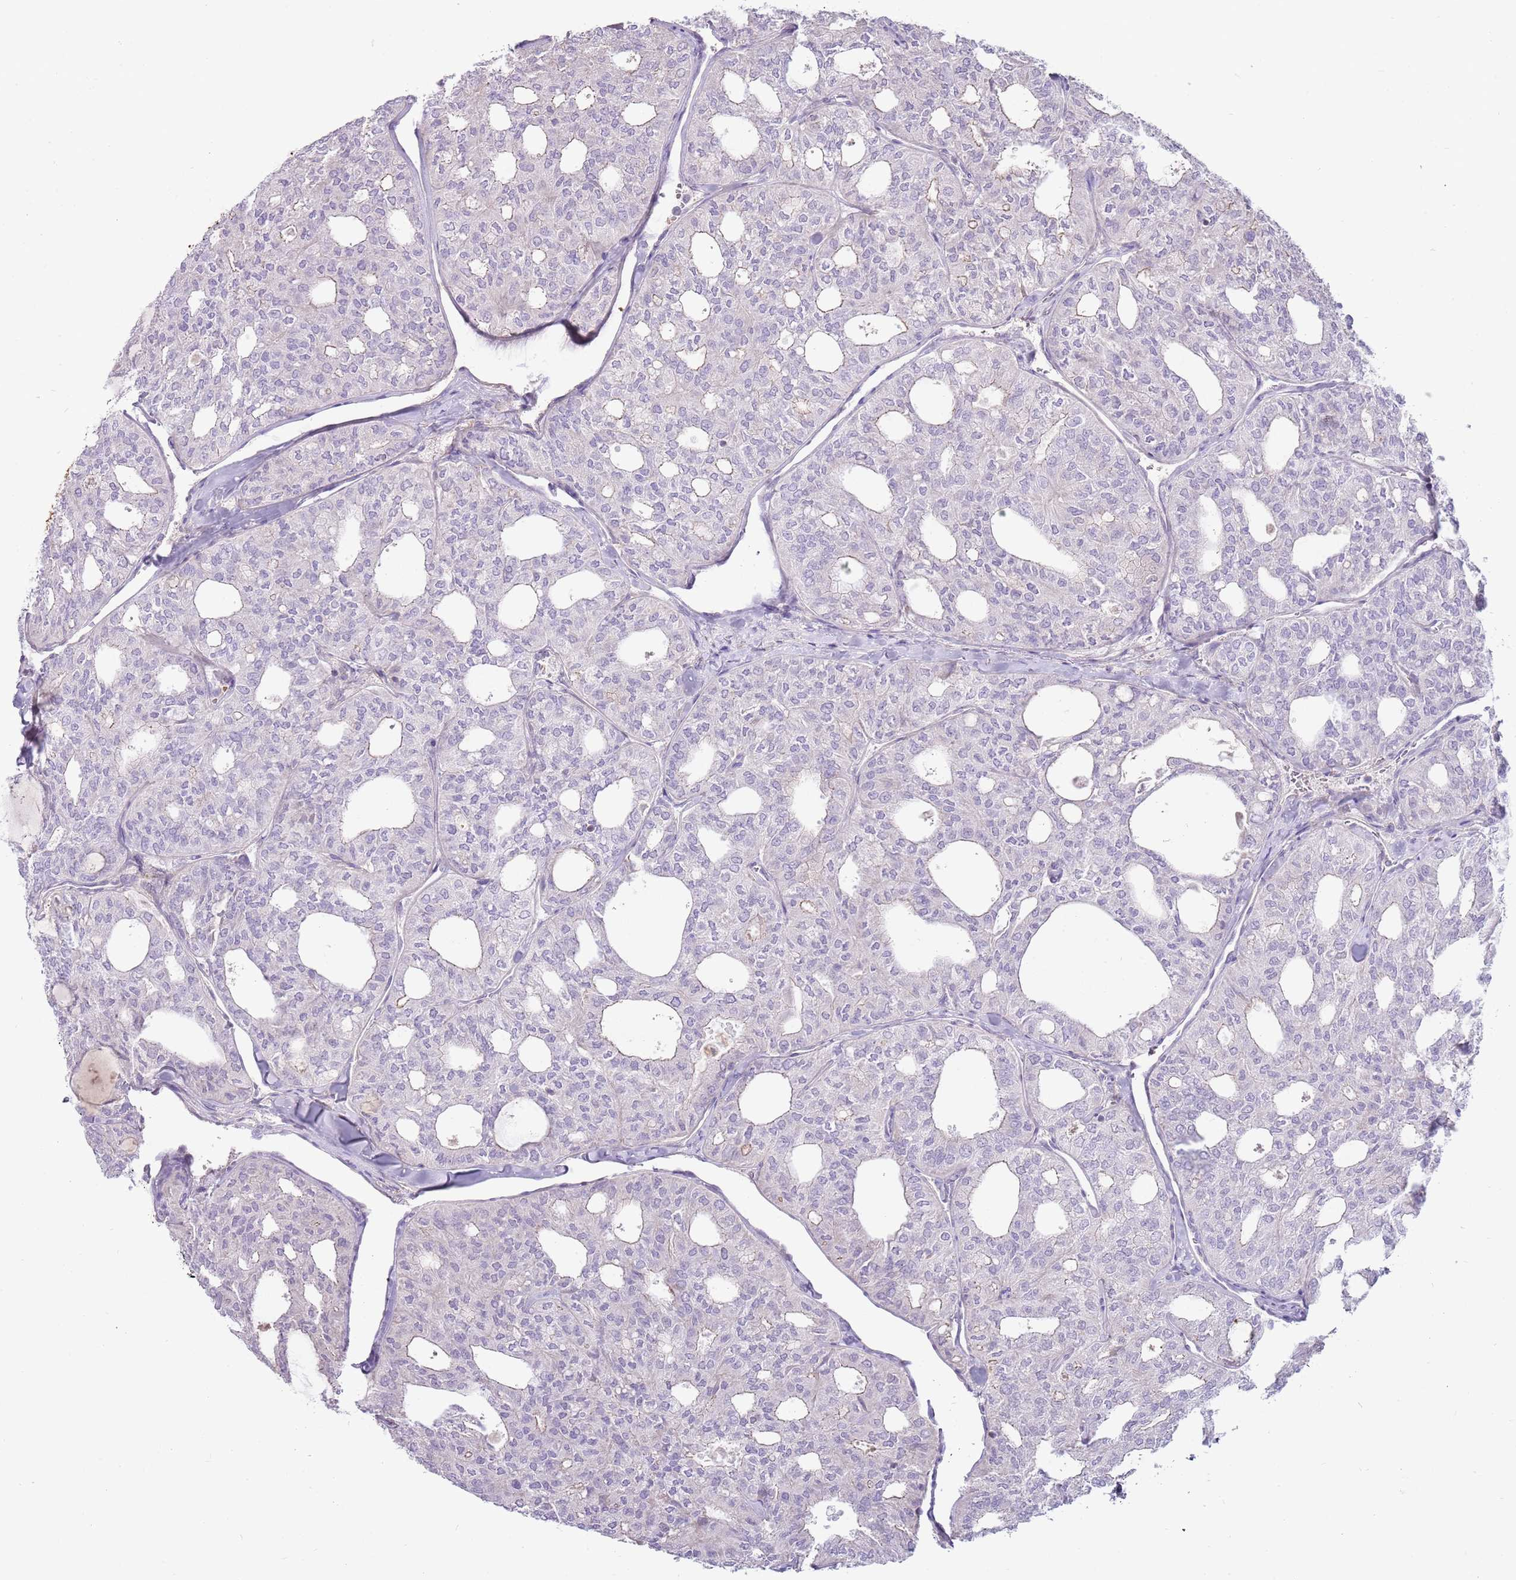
{"staining": {"intensity": "negative", "quantity": "none", "location": "none"}, "tissue": "thyroid cancer", "cell_type": "Tumor cells", "image_type": "cancer", "snomed": [{"axis": "morphology", "description": "Follicular adenoma carcinoma, NOS"}, {"axis": "topography", "description": "Thyroid gland"}], "caption": "High magnification brightfield microscopy of follicular adenoma carcinoma (thyroid) stained with DAB (brown) and counterstained with hematoxylin (blue): tumor cells show no significant positivity. (DAB (3,3'-diaminobenzidine) immunohistochemistry (IHC), high magnification).", "gene": "MCUB", "patient": {"sex": "male", "age": 75}}